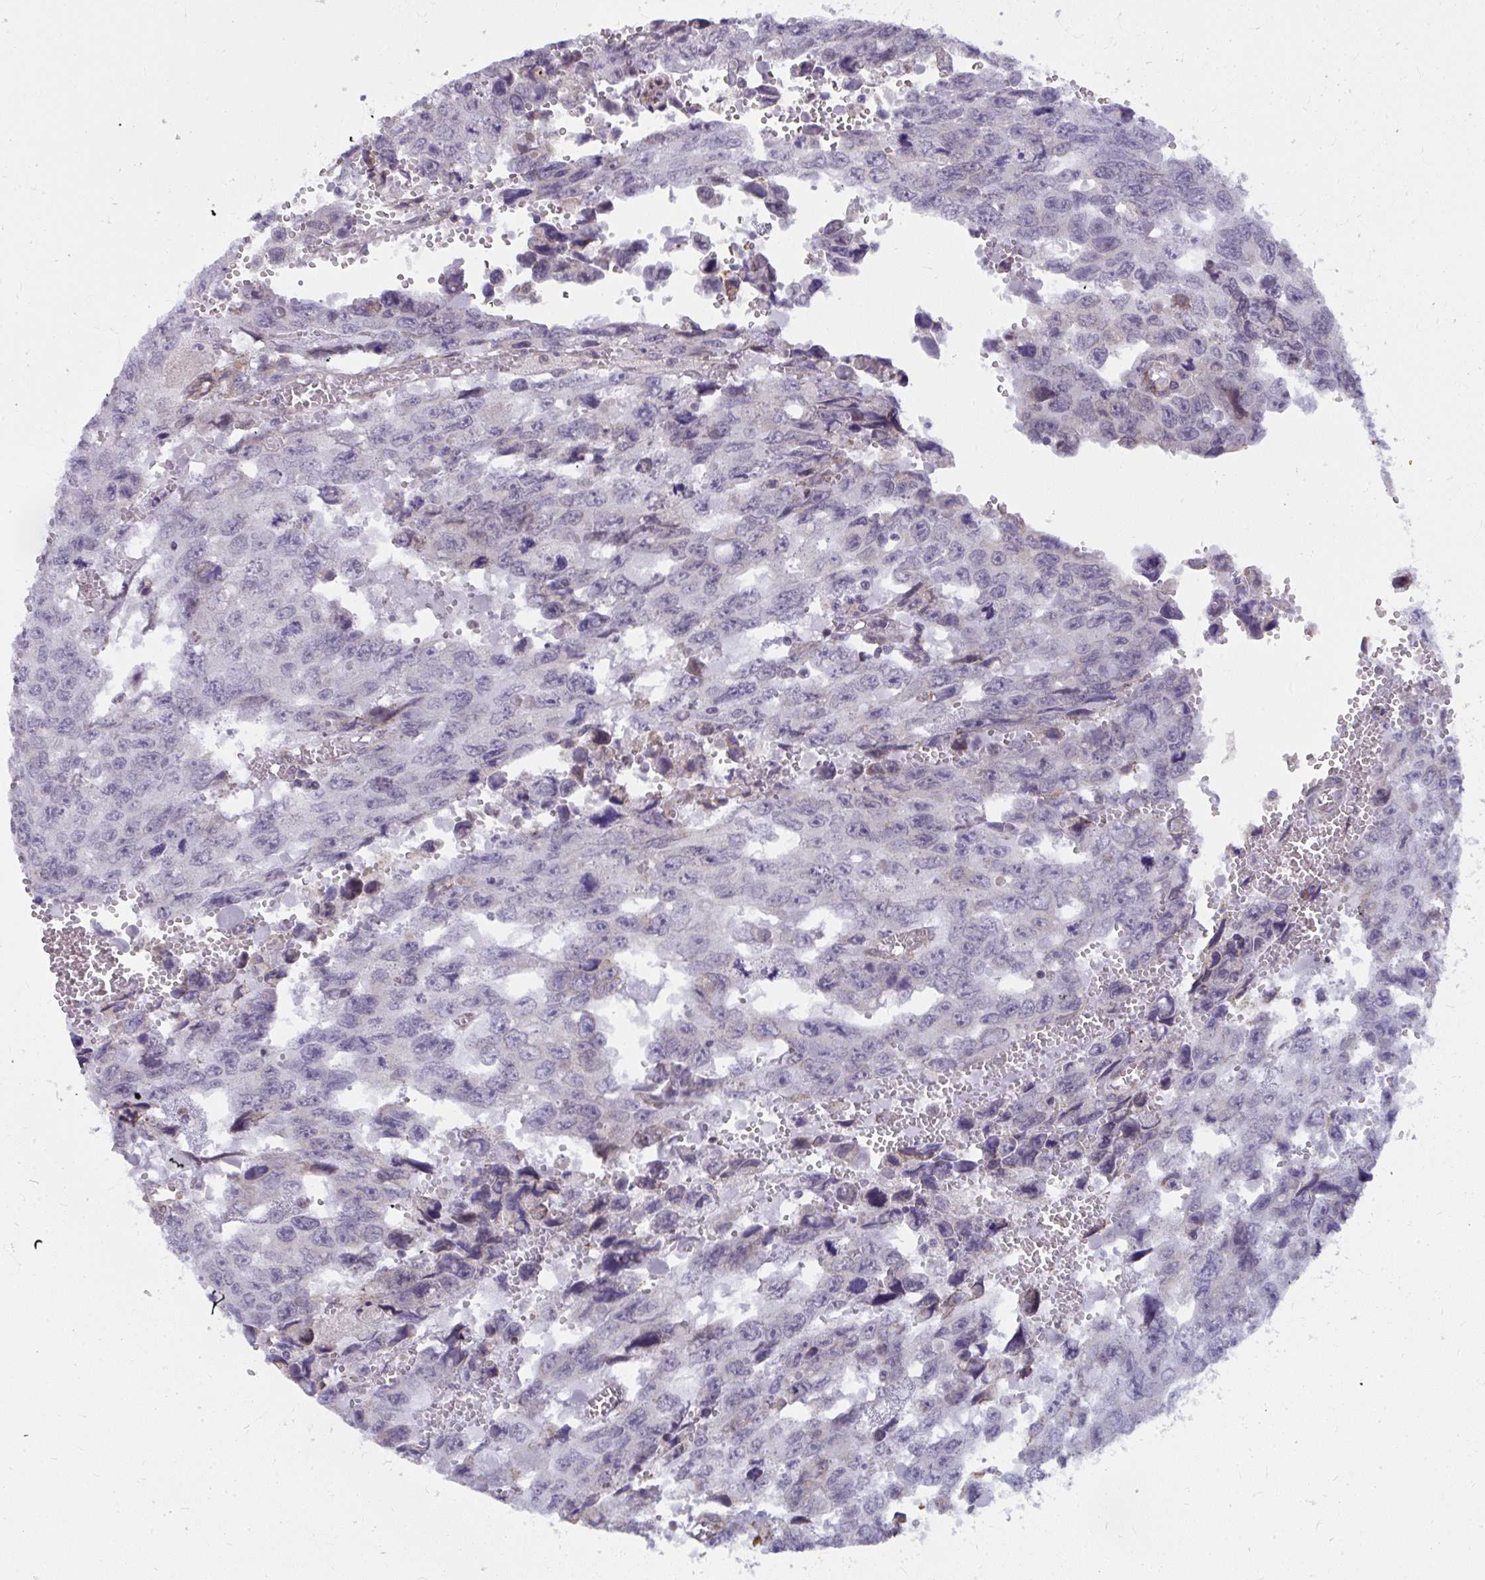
{"staining": {"intensity": "negative", "quantity": "none", "location": "none"}, "tissue": "testis cancer", "cell_type": "Tumor cells", "image_type": "cancer", "snomed": [{"axis": "morphology", "description": "Seminoma, NOS"}, {"axis": "topography", "description": "Testis"}], "caption": "Micrograph shows no protein staining in tumor cells of seminoma (testis) tissue. Brightfield microscopy of IHC stained with DAB (brown) and hematoxylin (blue), captured at high magnification.", "gene": "NMNAT1", "patient": {"sex": "male", "age": 26}}